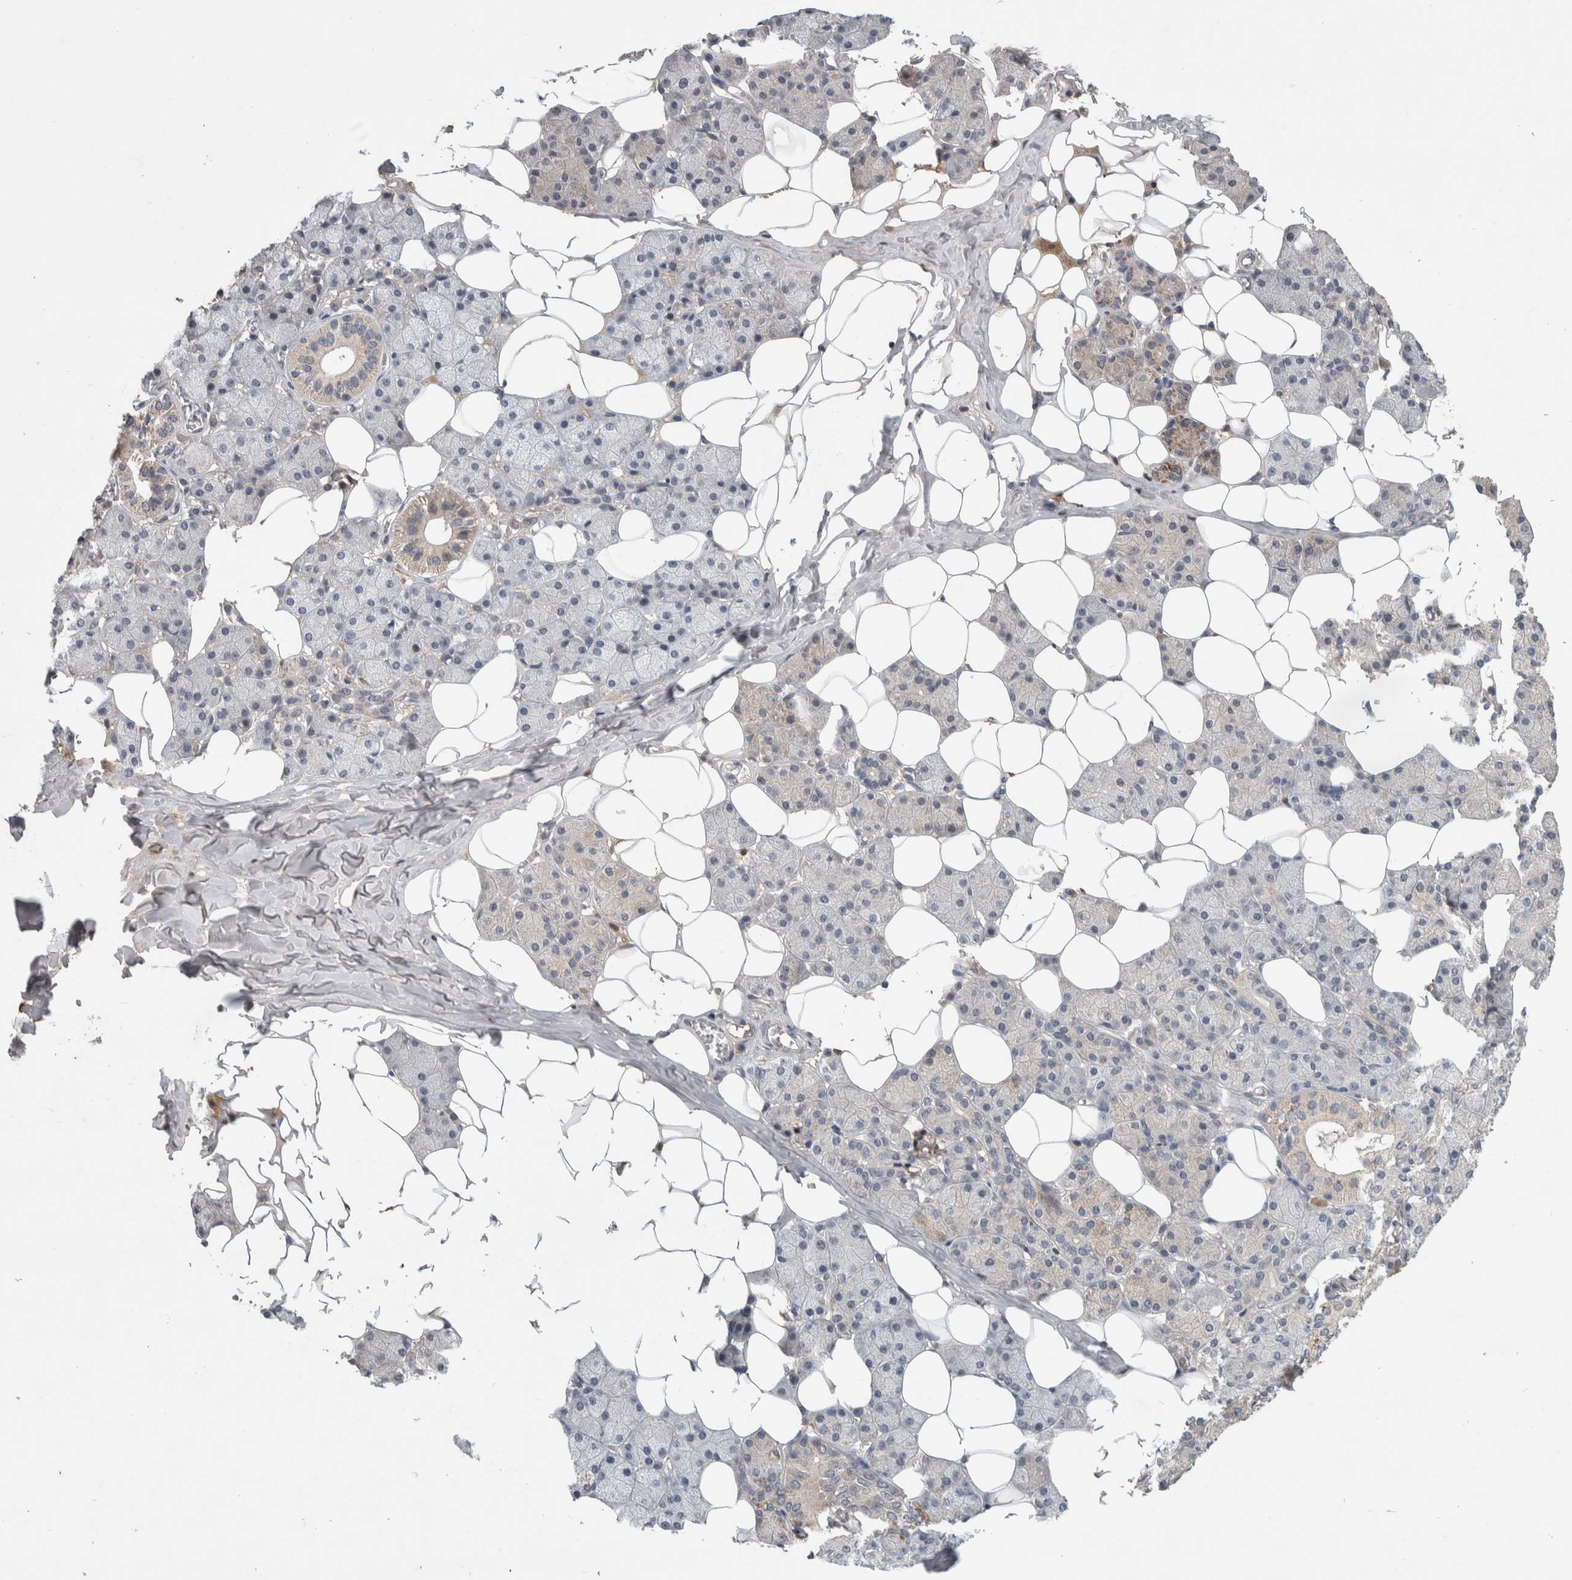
{"staining": {"intensity": "moderate", "quantity": "<25%", "location": "cytoplasmic/membranous"}, "tissue": "salivary gland", "cell_type": "Glandular cells", "image_type": "normal", "snomed": [{"axis": "morphology", "description": "Normal tissue, NOS"}, {"axis": "topography", "description": "Salivary gland"}], "caption": "Approximately <25% of glandular cells in unremarkable salivary gland show moderate cytoplasmic/membranous protein staining as visualized by brown immunohistochemical staining.", "gene": "CHRM3", "patient": {"sex": "female", "age": 33}}